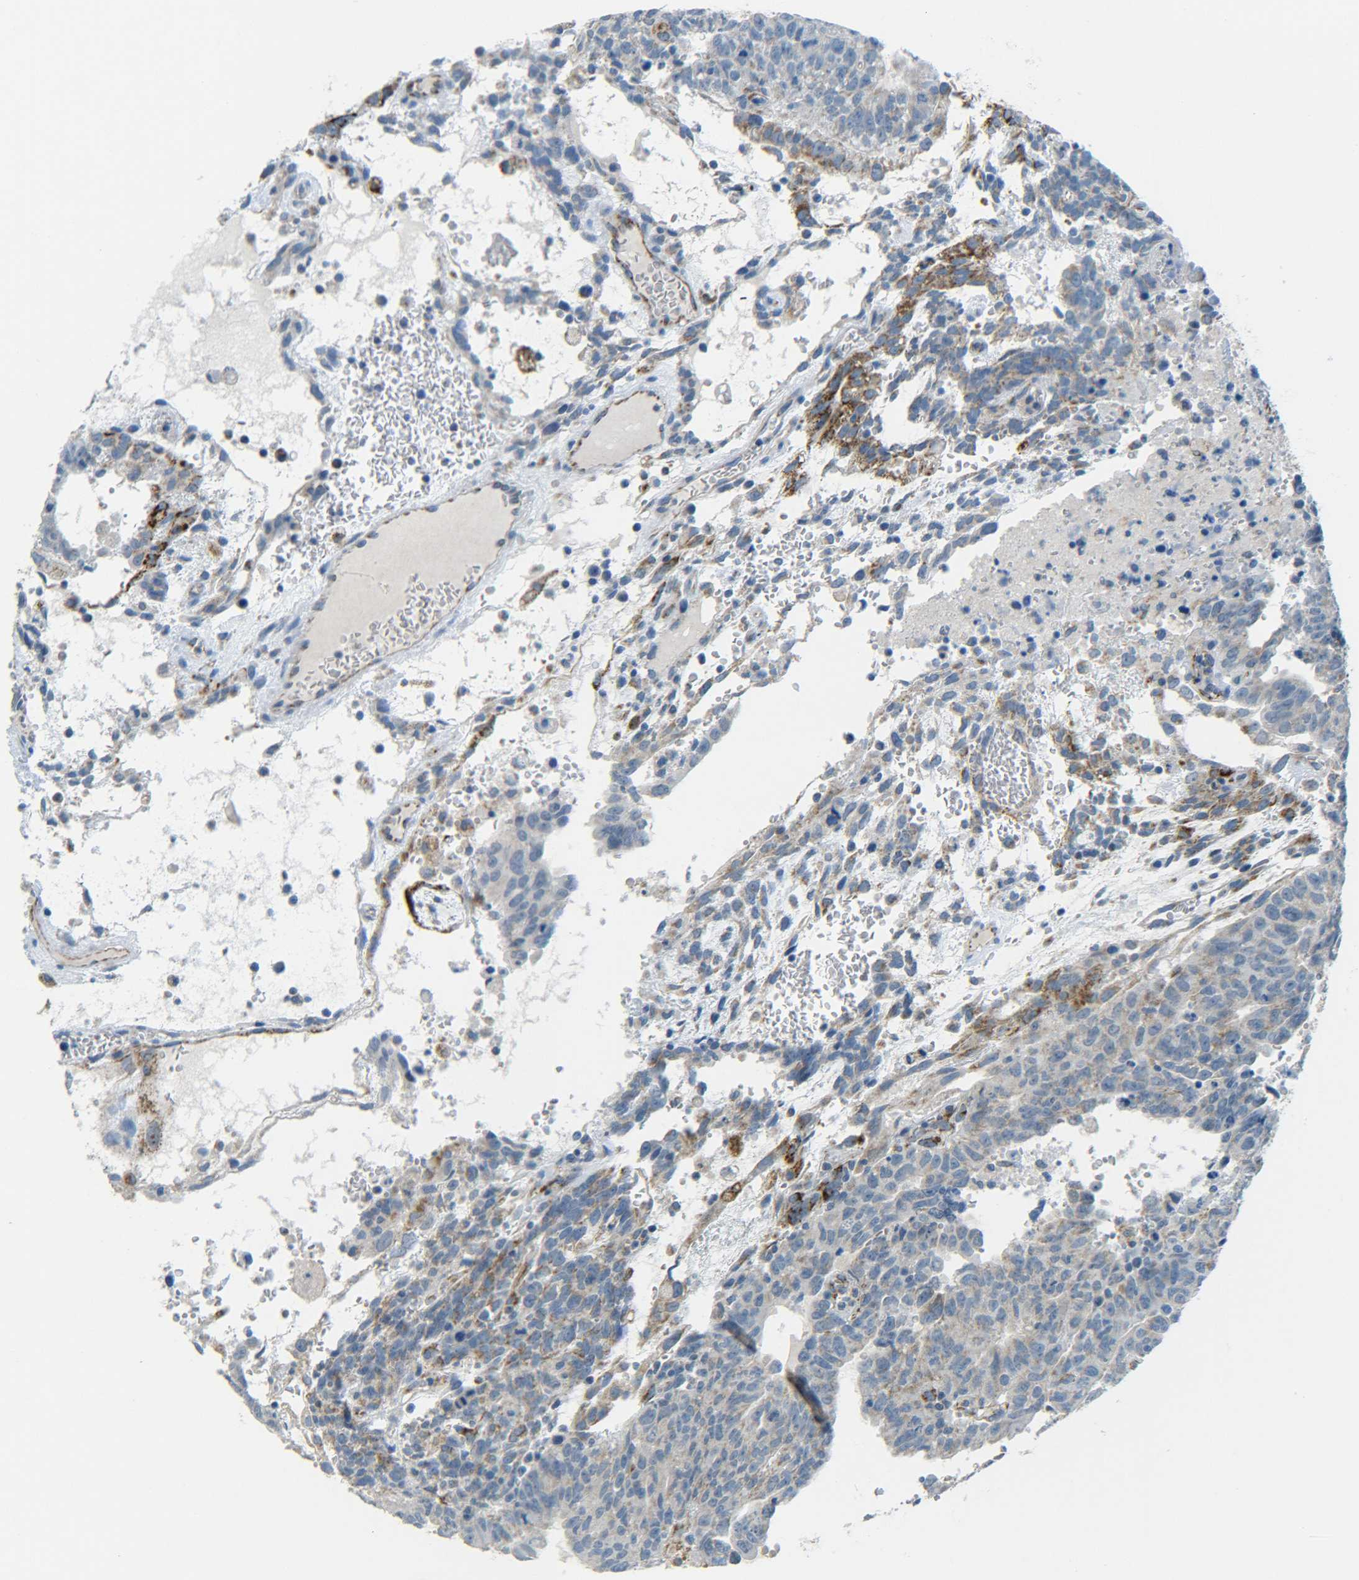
{"staining": {"intensity": "moderate", "quantity": "<25%", "location": "cytoplasmic/membranous"}, "tissue": "testis cancer", "cell_type": "Tumor cells", "image_type": "cancer", "snomed": [{"axis": "morphology", "description": "Seminoma, NOS"}, {"axis": "morphology", "description": "Carcinoma, Embryonal, NOS"}, {"axis": "topography", "description": "Testis"}], "caption": "Testis cancer stained with immunohistochemistry shows moderate cytoplasmic/membranous positivity in approximately <25% of tumor cells.", "gene": "CYB5R1", "patient": {"sex": "male", "age": 52}}